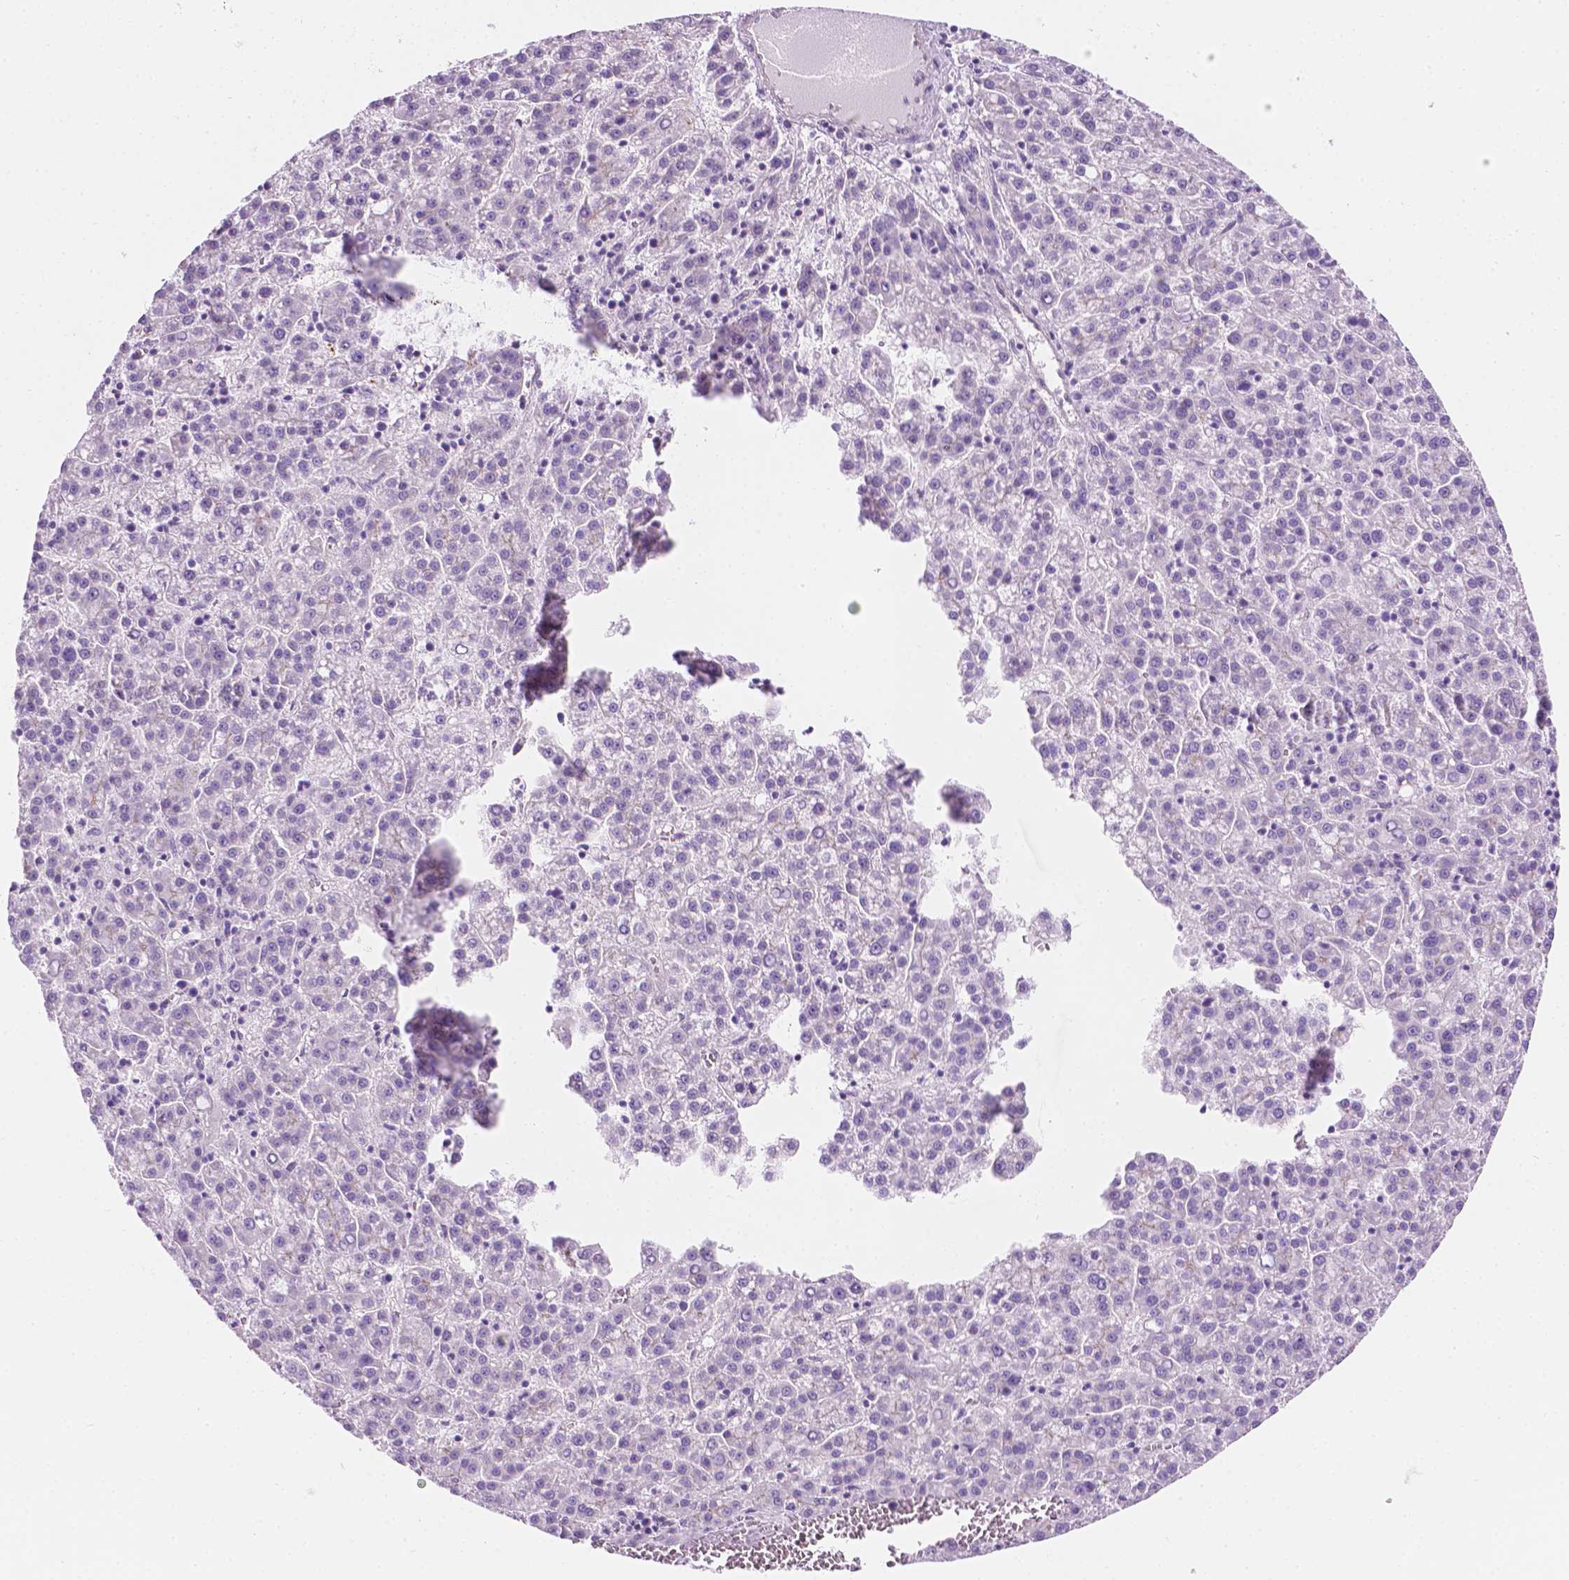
{"staining": {"intensity": "negative", "quantity": "none", "location": "none"}, "tissue": "liver cancer", "cell_type": "Tumor cells", "image_type": "cancer", "snomed": [{"axis": "morphology", "description": "Carcinoma, Hepatocellular, NOS"}, {"axis": "topography", "description": "Liver"}], "caption": "High magnification brightfield microscopy of liver cancer (hepatocellular carcinoma) stained with DAB (3,3'-diaminobenzidine) (brown) and counterstained with hematoxylin (blue): tumor cells show no significant expression.", "gene": "NOS1AP", "patient": {"sex": "female", "age": 58}}